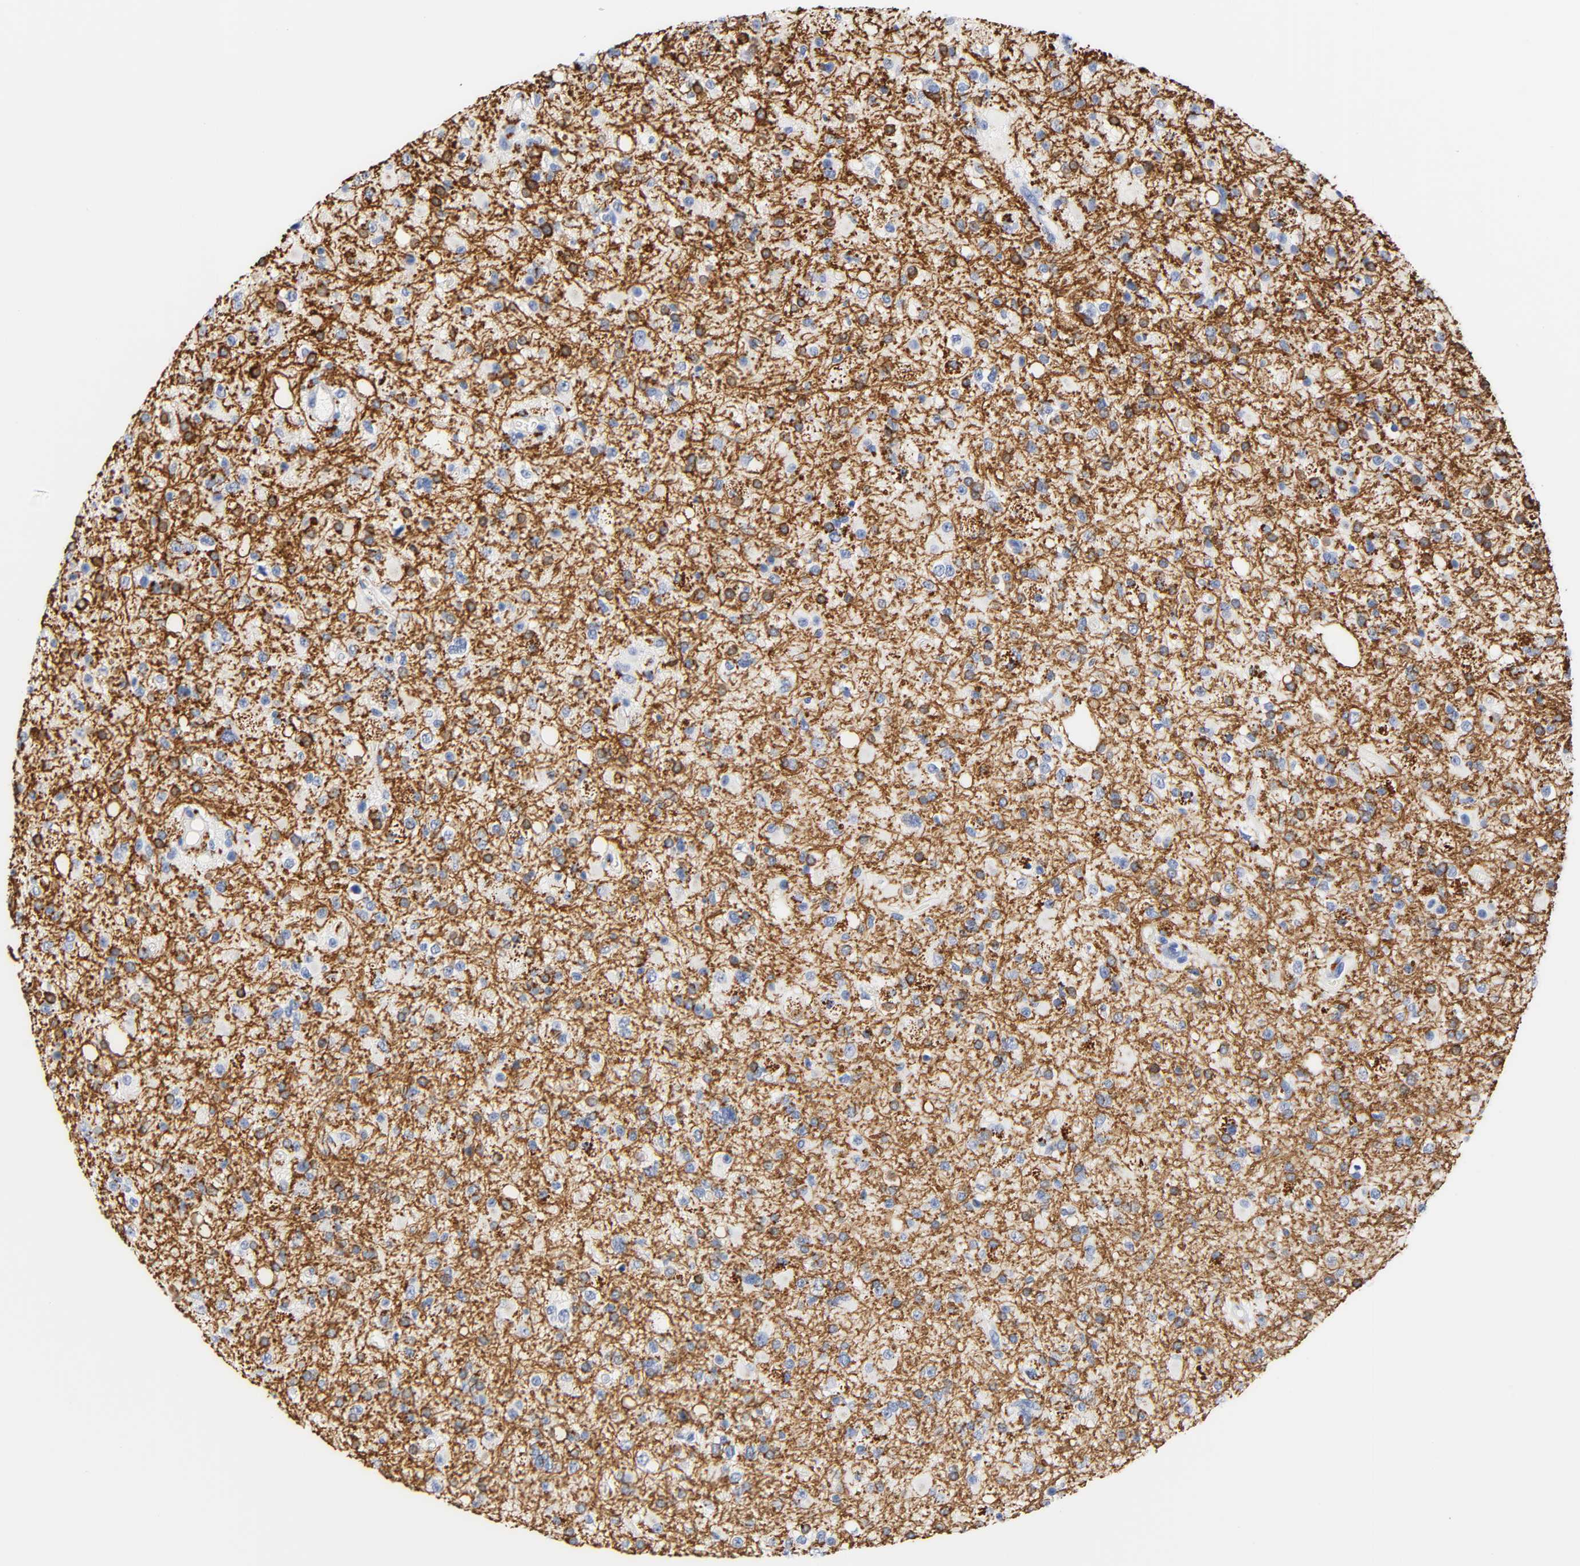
{"staining": {"intensity": "moderate", "quantity": "<25%", "location": "cytoplasmic/membranous"}, "tissue": "glioma", "cell_type": "Tumor cells", "image_type": "cancer", "snomed": [{"axis": "morphology", "description": "Glioma, malignant, High grade"}, {"axis": "topography", "description": "Brain"}], "caption": "Moderate cytoplasmic/membranous positivity for a protein is identified in approximately <25% of tumor cells of glioma using IHC.", "gene": "PLP1", "patient": {"sex": "male", "age": 33}}